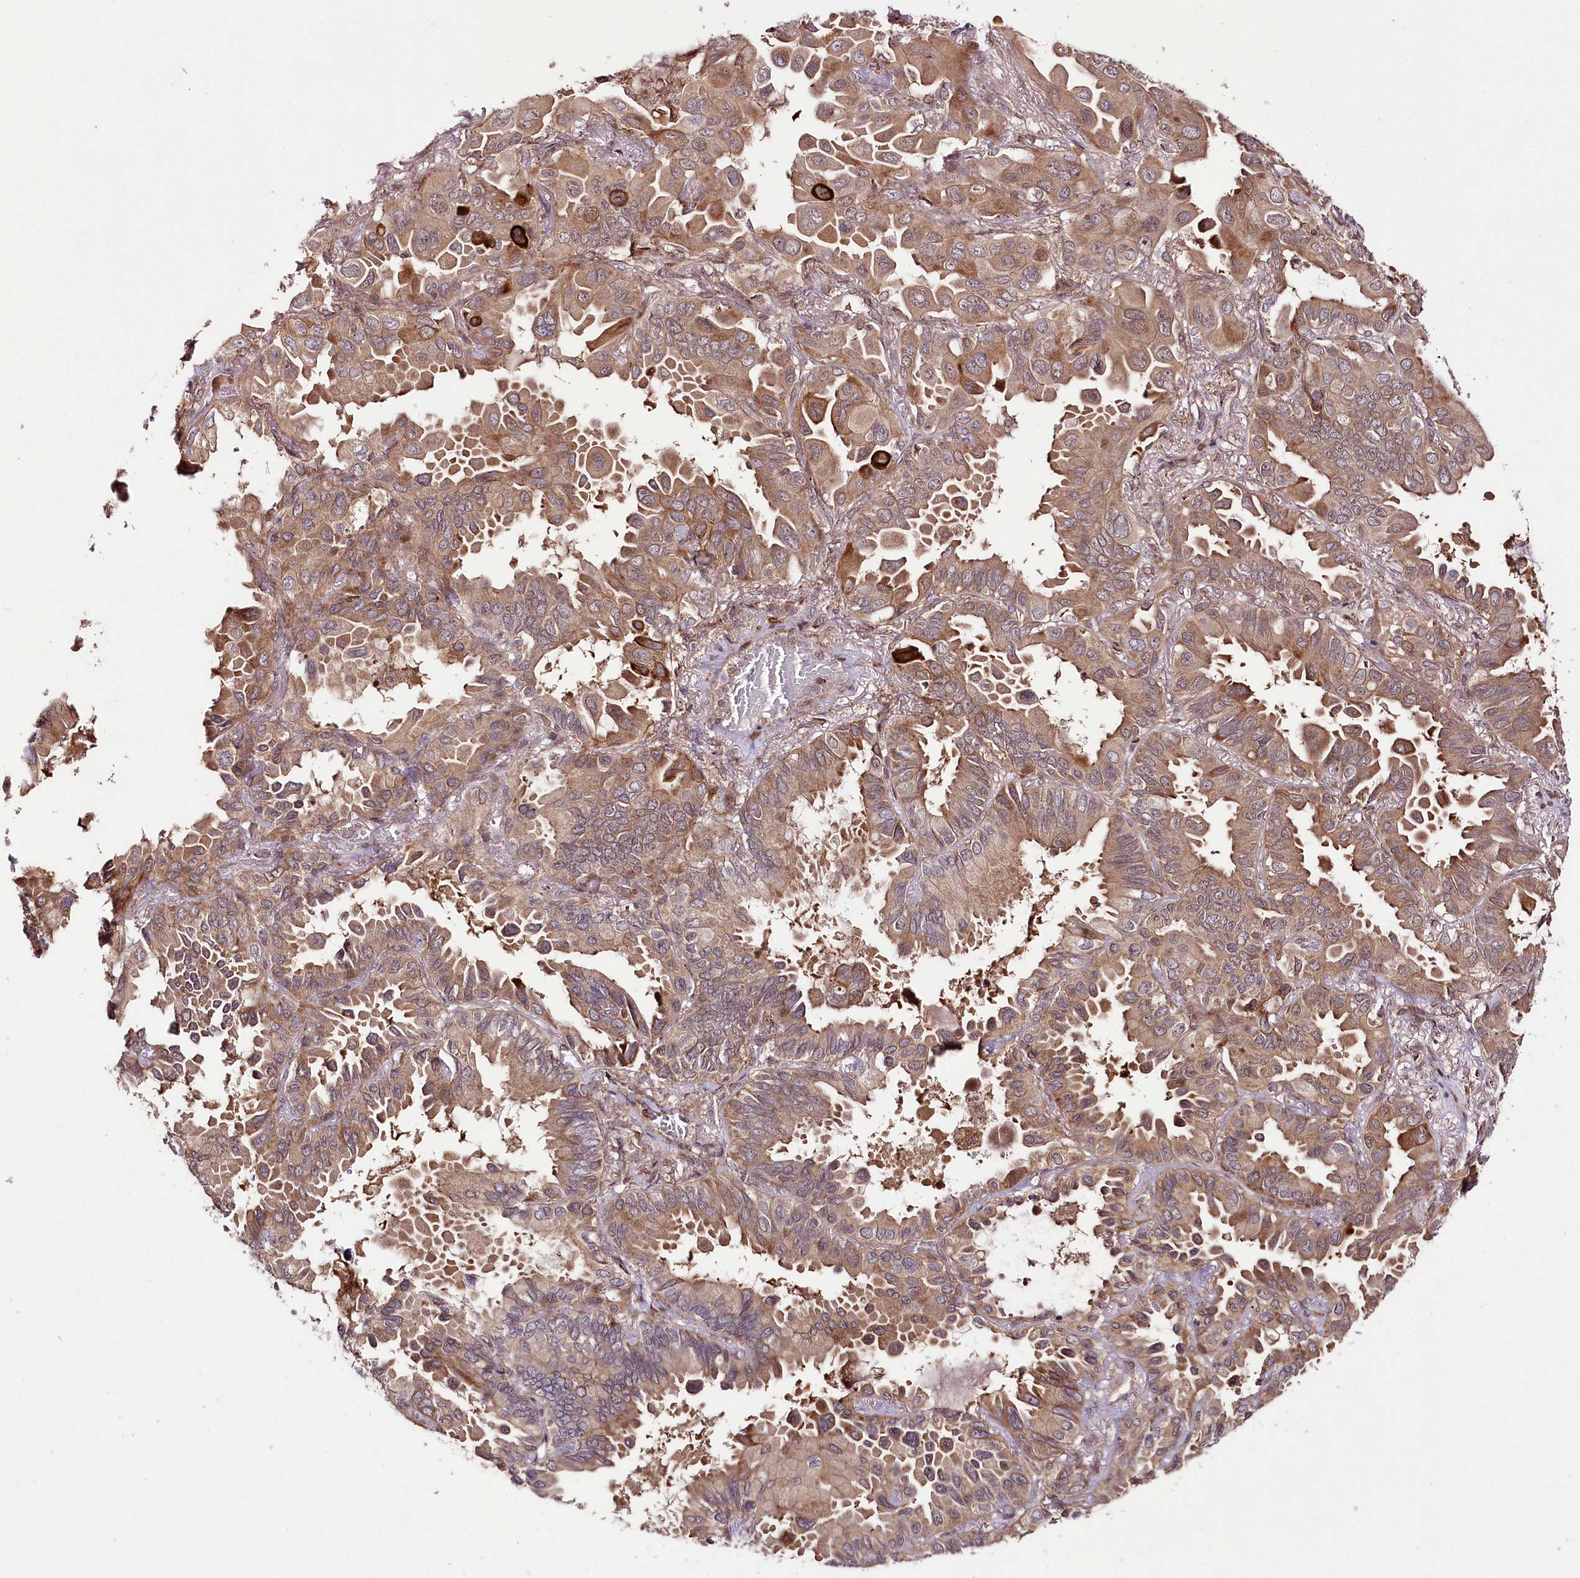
{"staining": {"intensity": "moderate", "quantity": ">75%", "location": "cytoplasmic/membranous"}, "tissue": "lung cancer", "cell_type": "Tumor cells", "image_type": "cancer", "snomed": [{"axis": "morphology", "description": "Adenocarcinoma, NOS"}, {"axis": "topography", "description": "Lung"}], "caption": "Lung cancer (adenocarcinoma) tissue displays moderate cytoplasmic/membranous expression in about >75% of tumor cells", "gene": "PHLDB1", "patient": {"sex": "male", "age": 64}}